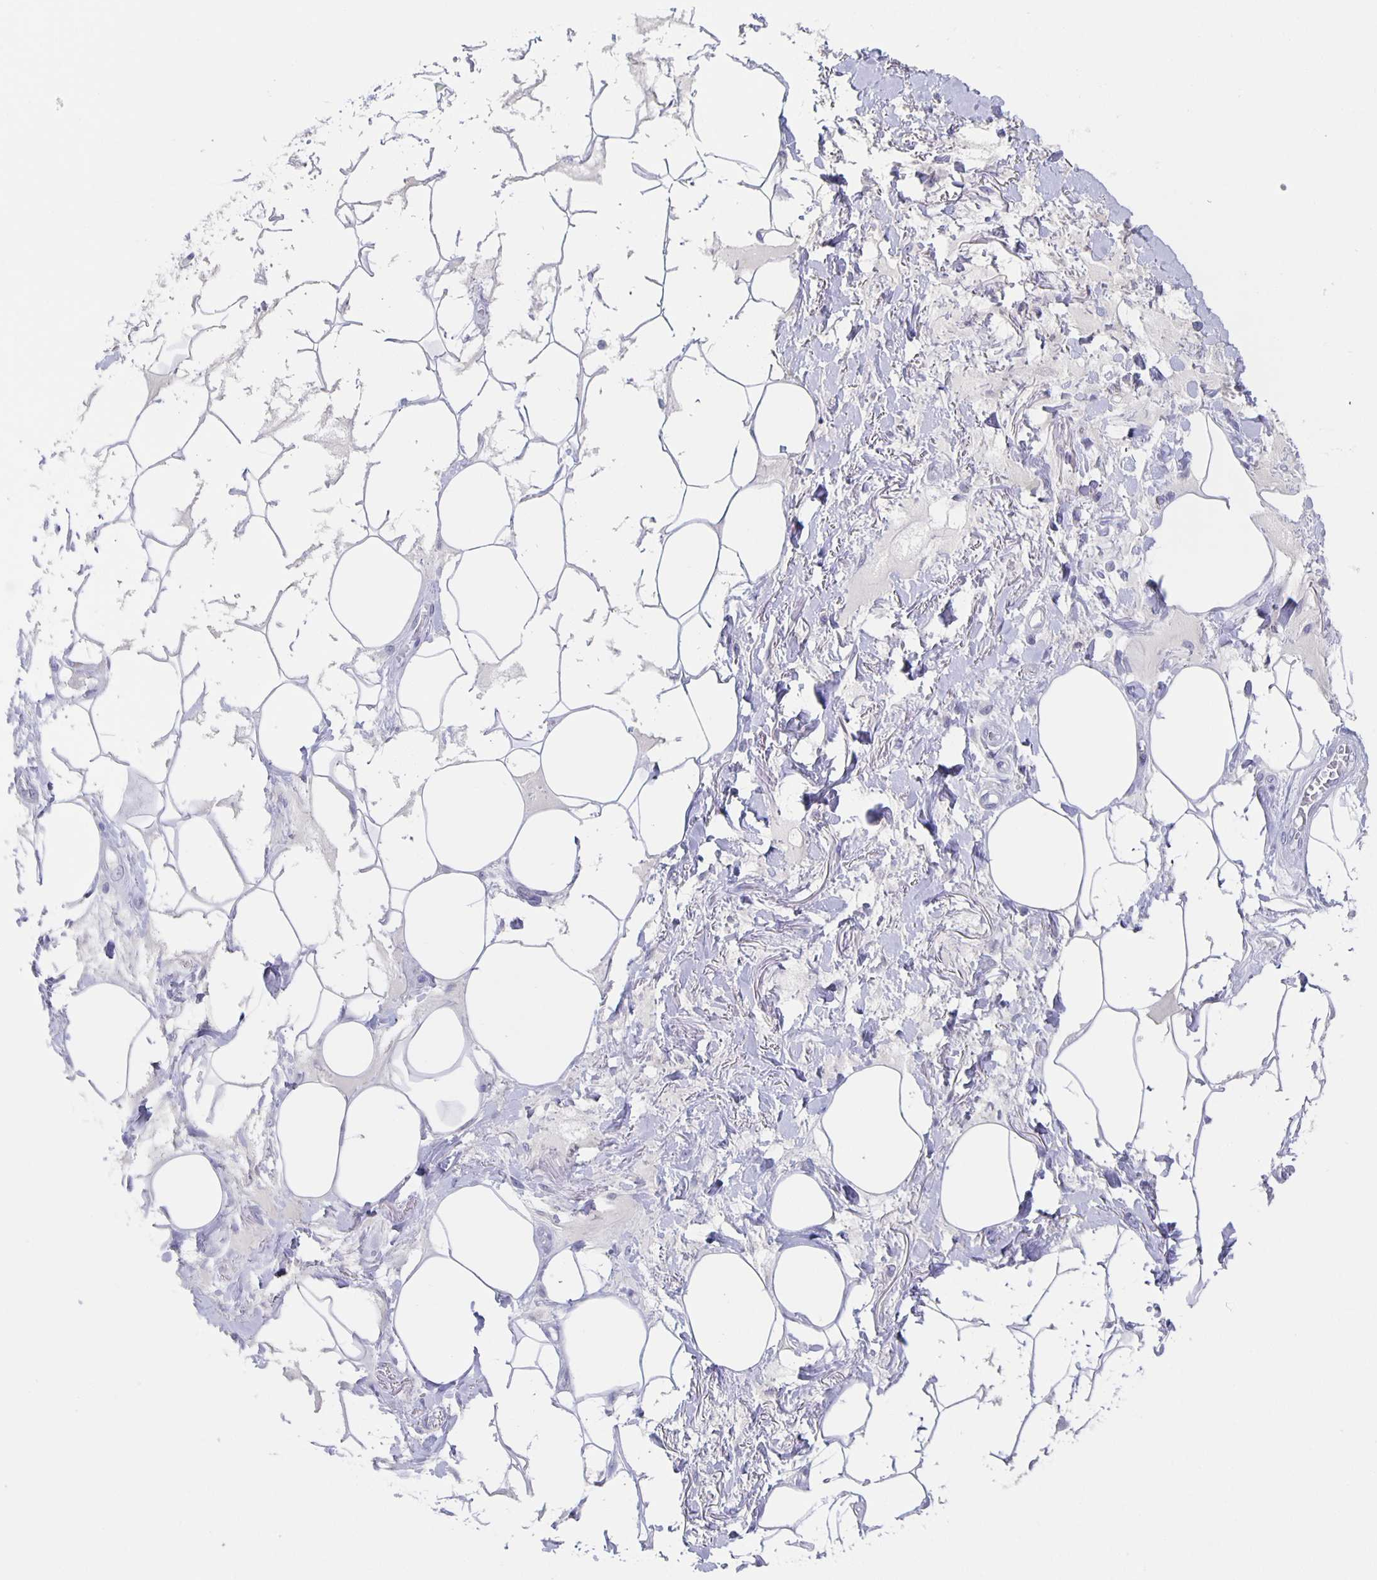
{"staining": {"intensity": "negative", "quantity": "none", "location": "none"}, "tissue": "adipose tissue", "cell_type": "Adipocytes", "image_type": "normal", "snomed": [{"axis": "morphology", "description": "Normal tissue, NOS"}, {"axis": "topography", "description": "Vagina"}, {"axis": "topography", "description": "Peripheral nerve tissue"}], "caption": "The IHC photomicrograph has no significant positivity in adipocytes of adipose tissue.", "gene": "CCDC17", "patient": {"sex": "female", "age": 71}}